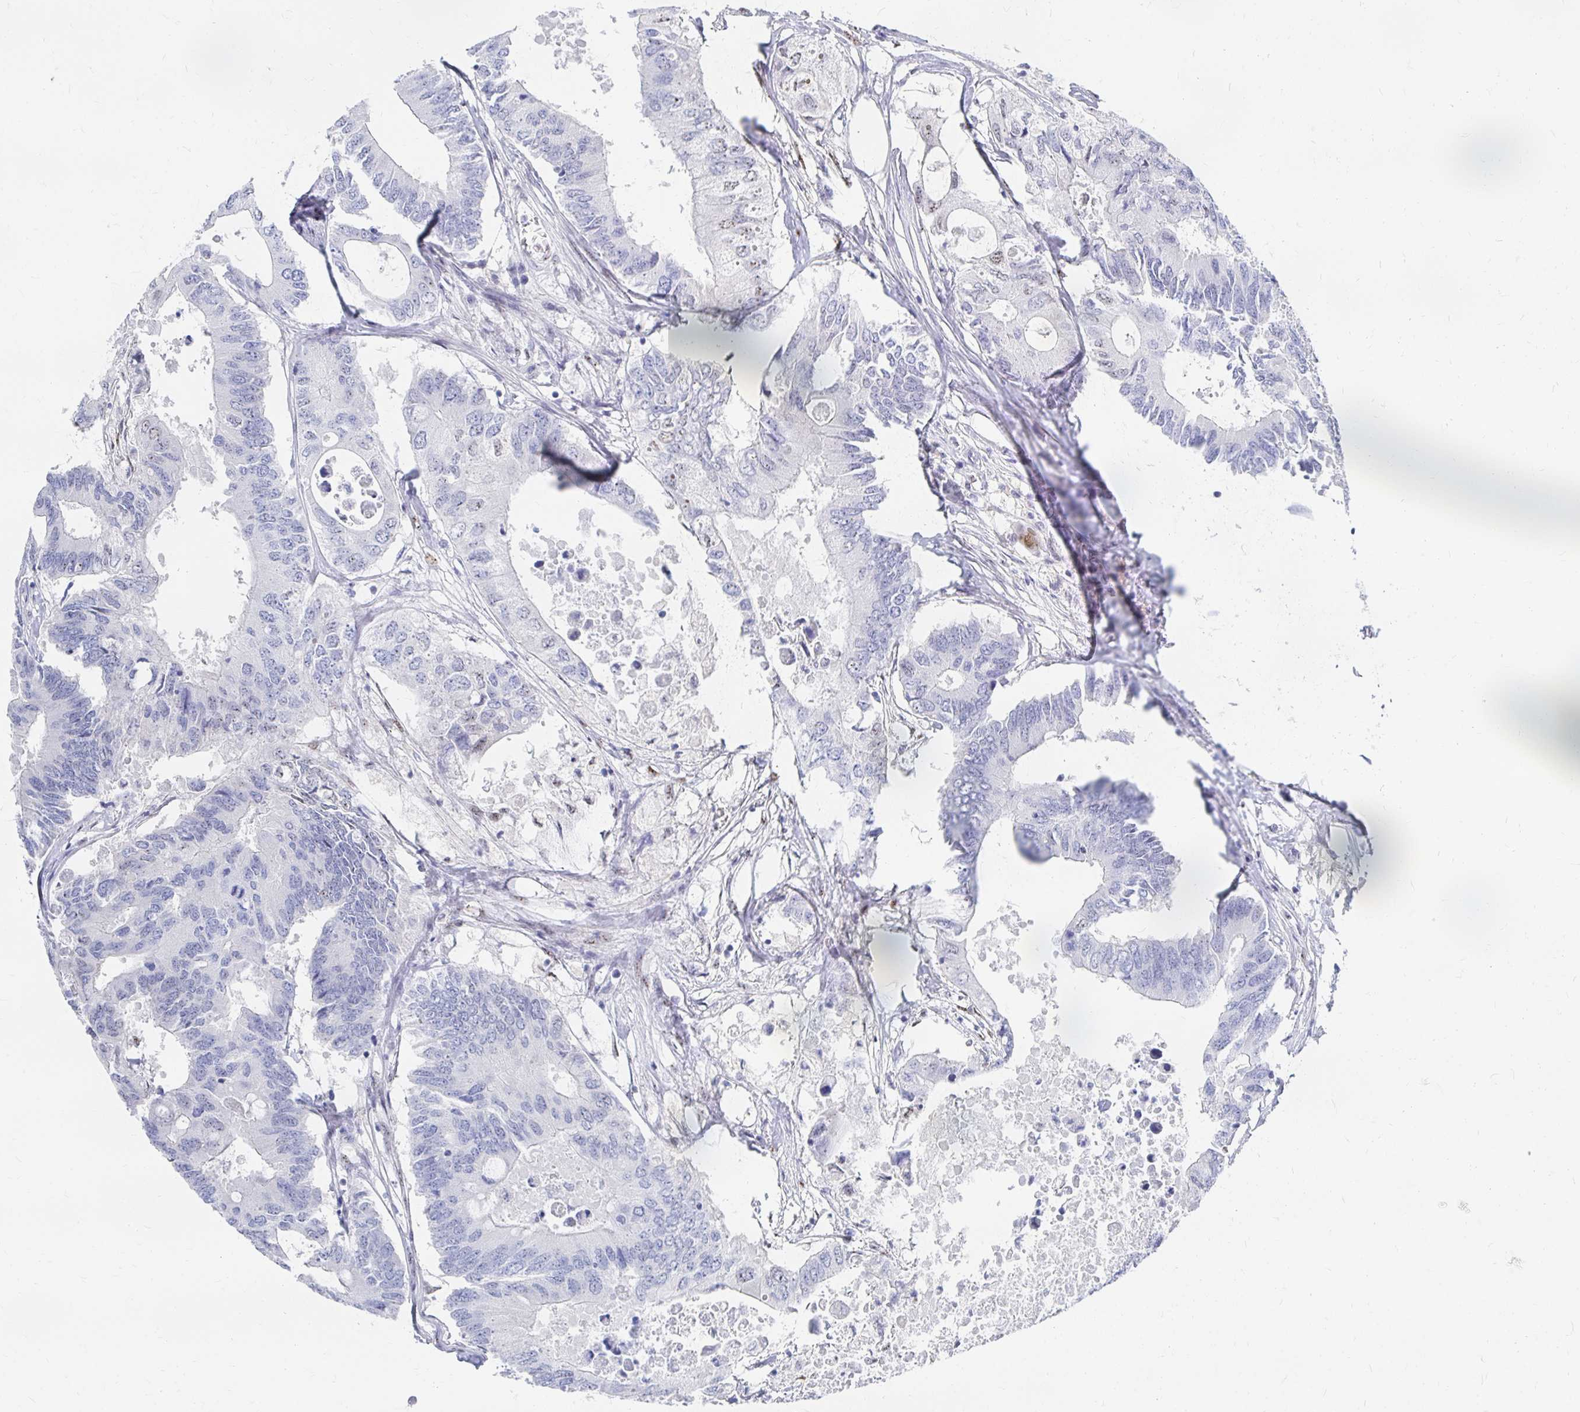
{"staining": {"intensity": "negative", "quantity": "none", "location": "none"}, "tissue": "colorectal cancer", "cell_type": "Tumor cells", "image_type": "cancer", "snomed": [{"axis": "morphology", "description": "Adenocarcinoma, NOS"}, {"axis": "topography", "description": "Colon"}], "caption": "IHC of colorectal cancer (adenocarcinoma) exhibits no expression in tumor cells.", "gene": "CLIC3", "patient": {"sex": "male", "age": 71}}